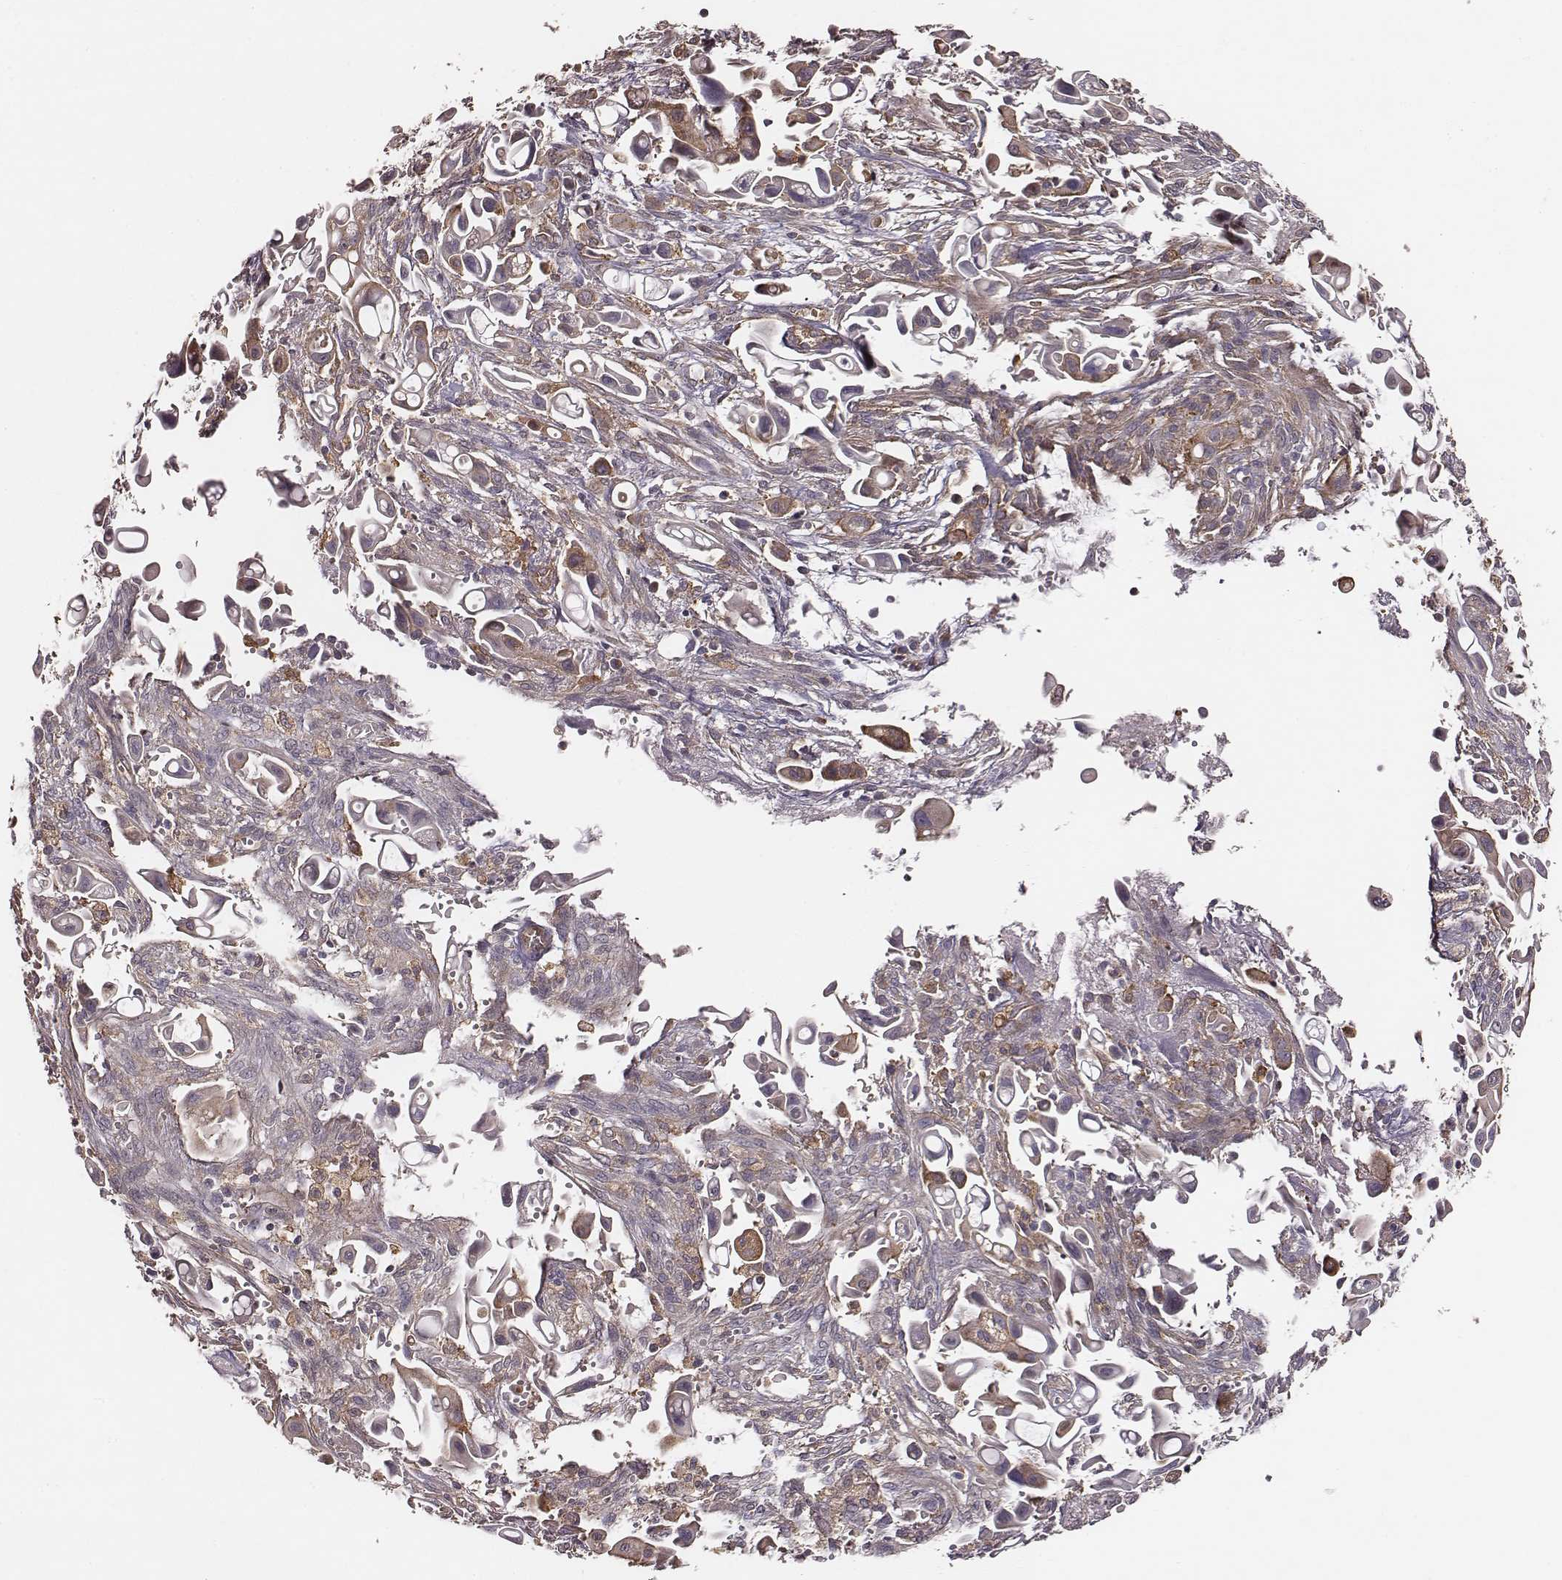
{"staining": {"intensity": "weak", "quantity": "25%-75%", "location": "cytoplasmic/membranous"}, "tissue": "pancreatic cancer", "cell_type": "Tumor cells", "image_type": "cancer", "snomed": [{"axis": "morphology", "description": "Adenocarcinoma, NOS"}, {"axis": "topography", "description": "Pancreas"}], "caption": "Immunohistochemical staining of human pancreatic cancer (adenocarcinoma) demonstrates weak cytoplasmic/membranous protein expression in approximately 25%-75% of tumor cells.", "gene": "VPS26A", "patient": {"sex": "male", "age": 50}}